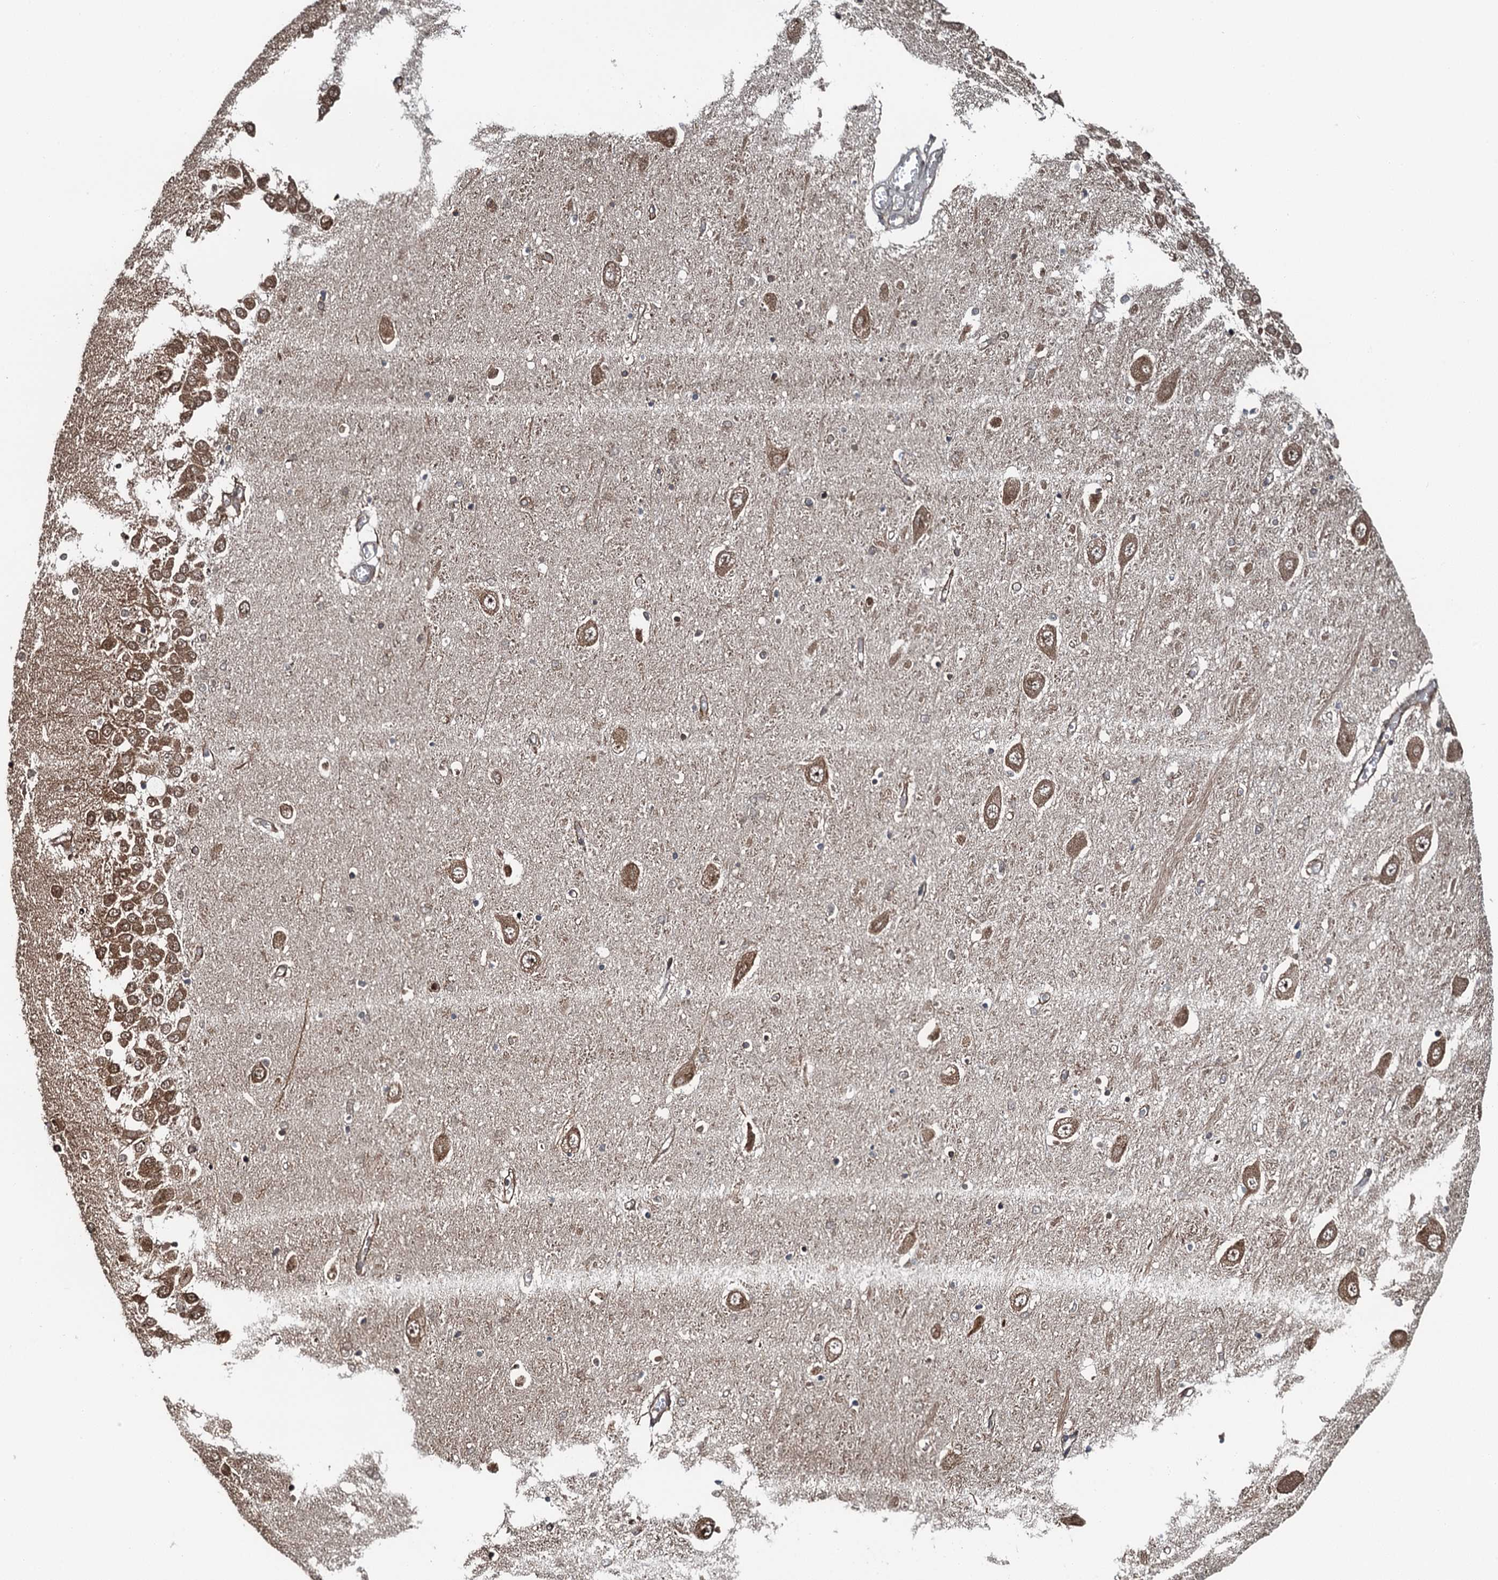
{"staining": {"intensity": "moderate", "quantity": "<25%", "location": "cytoplasmic/membranous"}, "tissue": "hippocampus", "cell_type": "Glial cells", "image_type": "normal", "snomed": [{"axis": "morphology", "description": "Normal tissue, NOS"}, {"axis": "topography", "description": "Hippocampus"}], "caption": "Glial cells show low levels of moderate cytoplasmic/membranous staining in approximately <25% of cells in unremarkable hippocampus.", "gene": "WHAMM", "patient": {"sex": "male", "age": 70}}